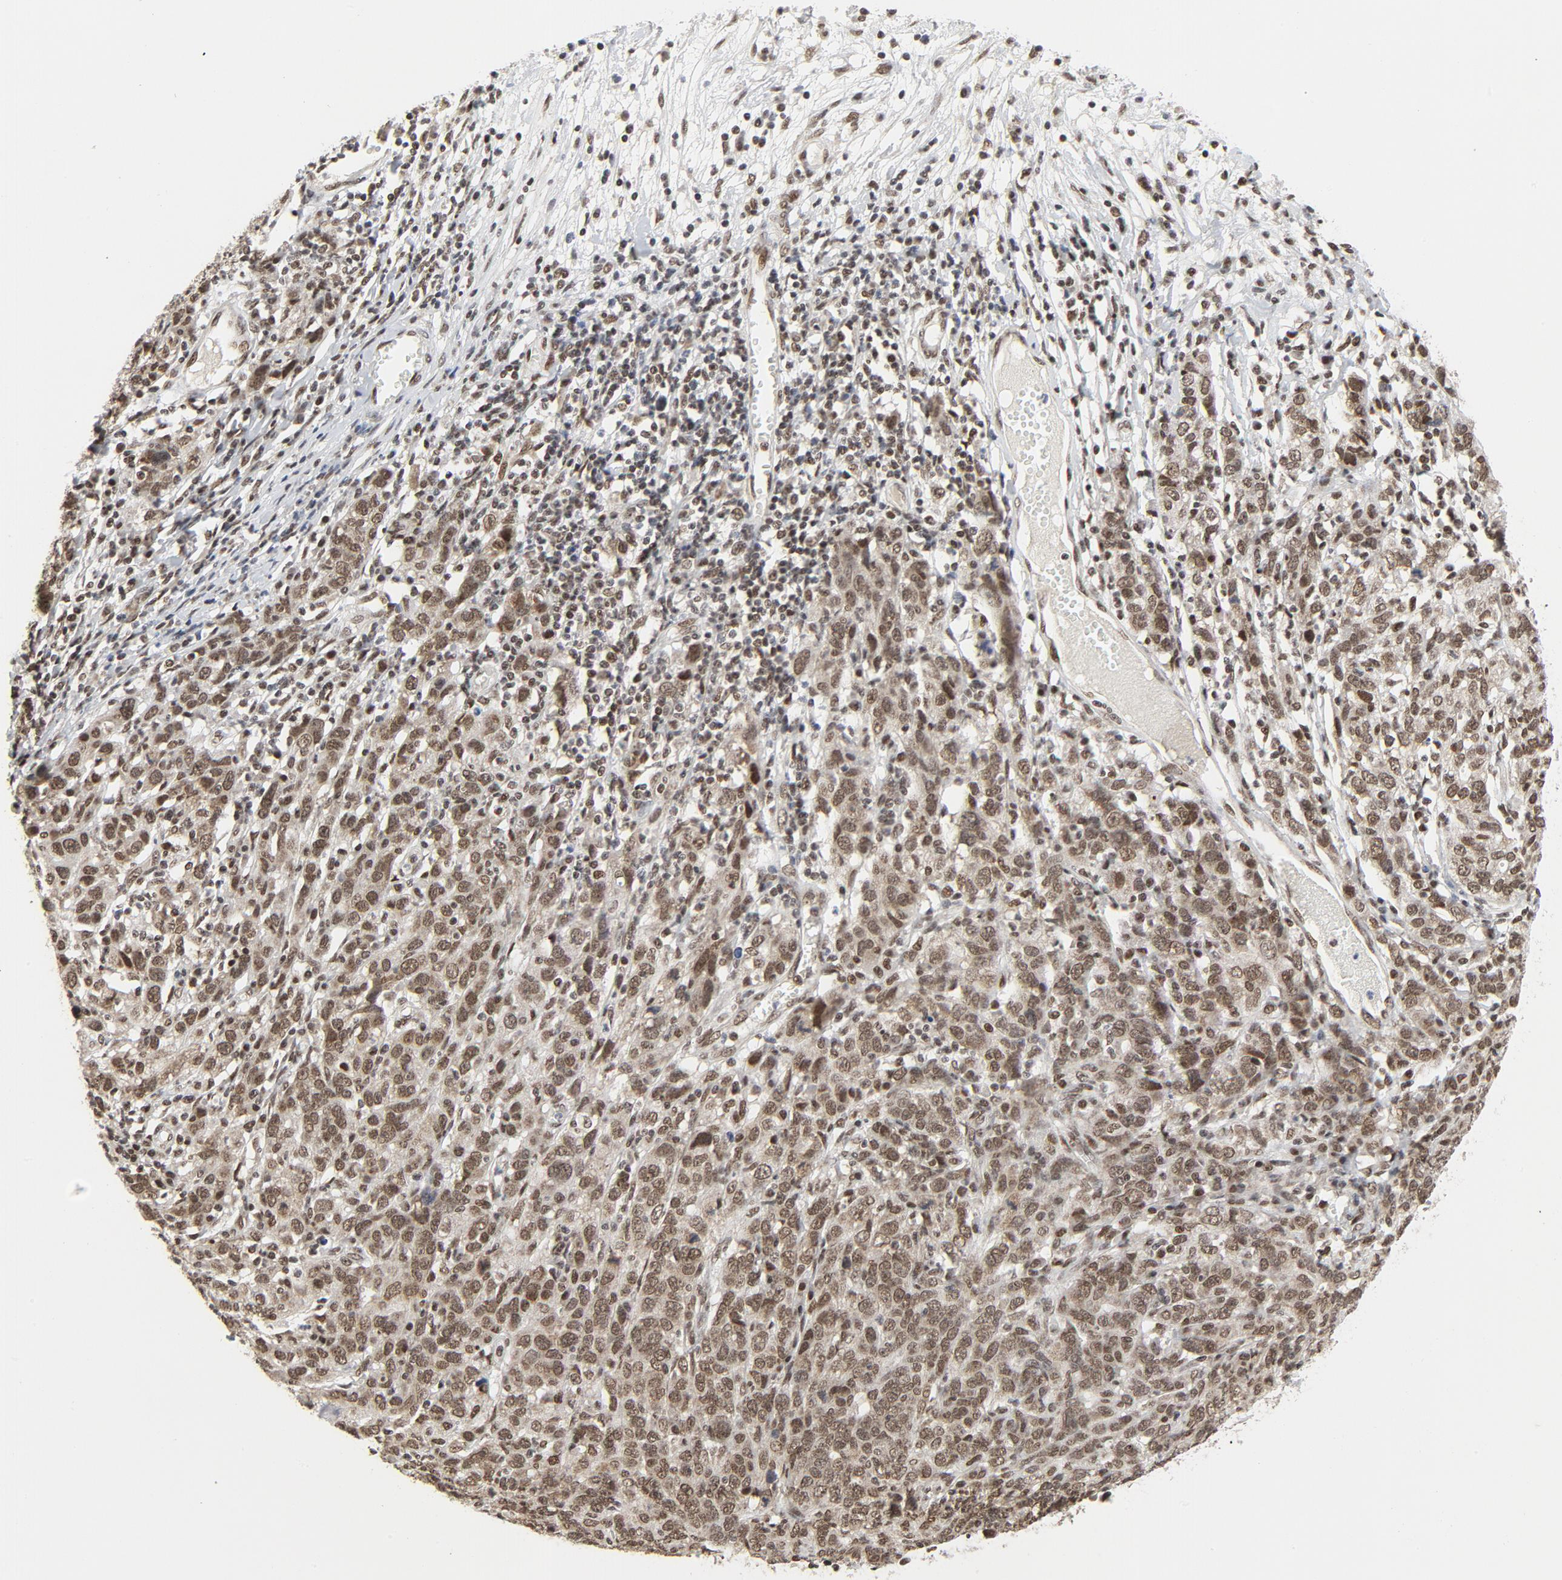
{"staining": {"intensity": "moderate", "quantity": ">75%", "location": "nuclear"}, "tissue": "ovarian cancer", "cell_type": "Tumor cells", "image_type": "cancer", "snomed": [{"axis": "morphology", "description": "Cystadenocarcinoma, serous, NOS"}, {"axis": "topography", "description": "Ovary"}], "caption": "Protein expression analysis of serous cystadenocarcinoma (ovarian) displays moderate nuclear staining in approximately >75% of tumor cells. Immunohistochemistry (ihc) stains the protein of interest in brown and the nuclei are stained blue.", "gene": "ERCC1", "patient": {"sex": "female", "age": 71}}